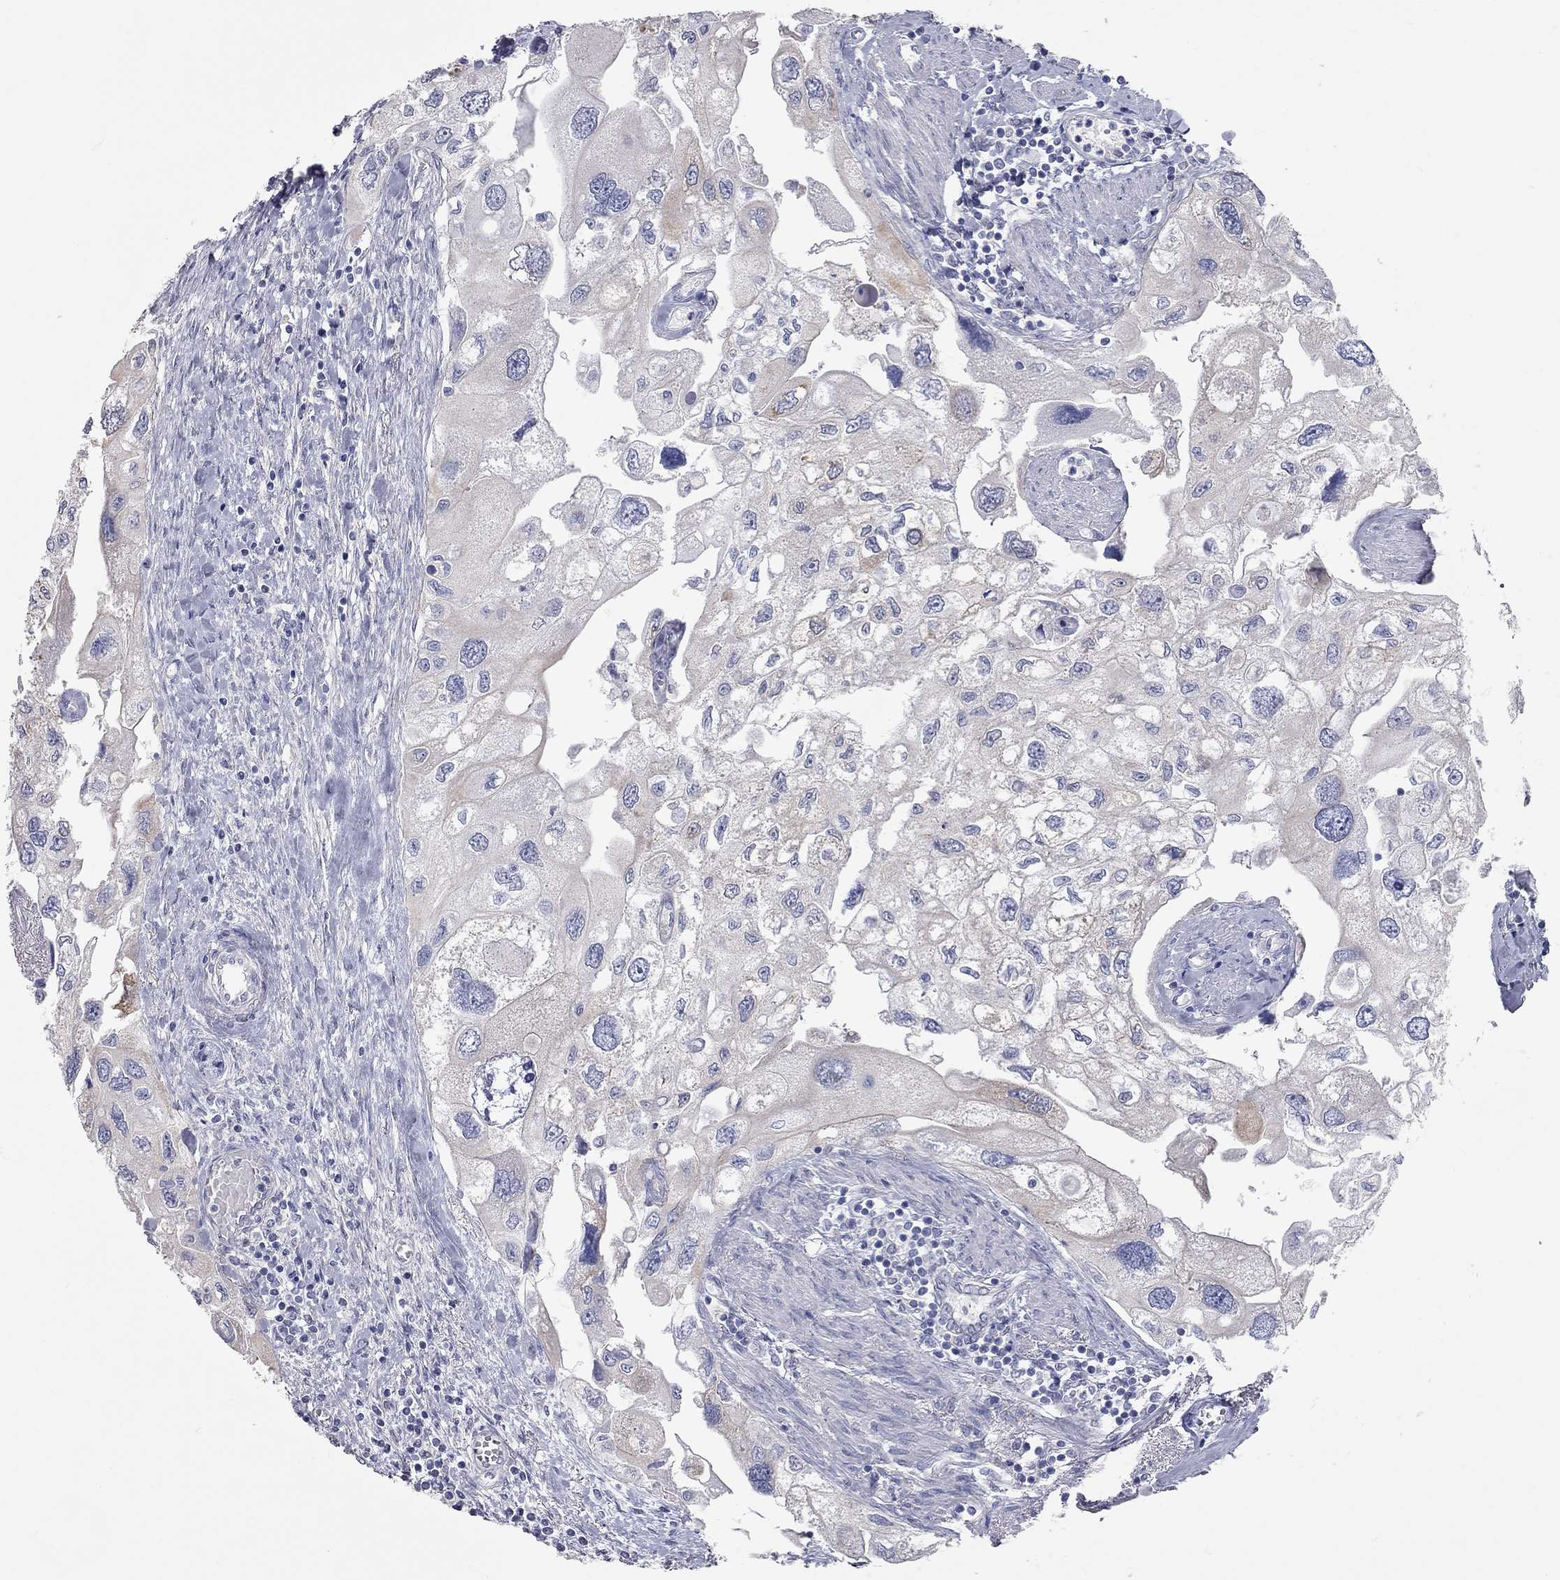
{"staining": {"intensity": "moderate", "quantity": "<25%", "location": "cytoplasmic/membranous"}, "tissue": "urothelial cancer", "cell_type": "Tumor cells", "image_type": "cancer", "snomed": [{"axis": "morphology", "description": "Urothelial carcinoma, High grade"}, {"axis": "topography", "description": "Urinary bladder"}], "caption": "Moderate cytoplasmic/membranous protein staining is present in about <25% of tumor cells in urothelial cancer.", "gene": "XAGE2", "patient": {"sex": "male", "age": 59}}